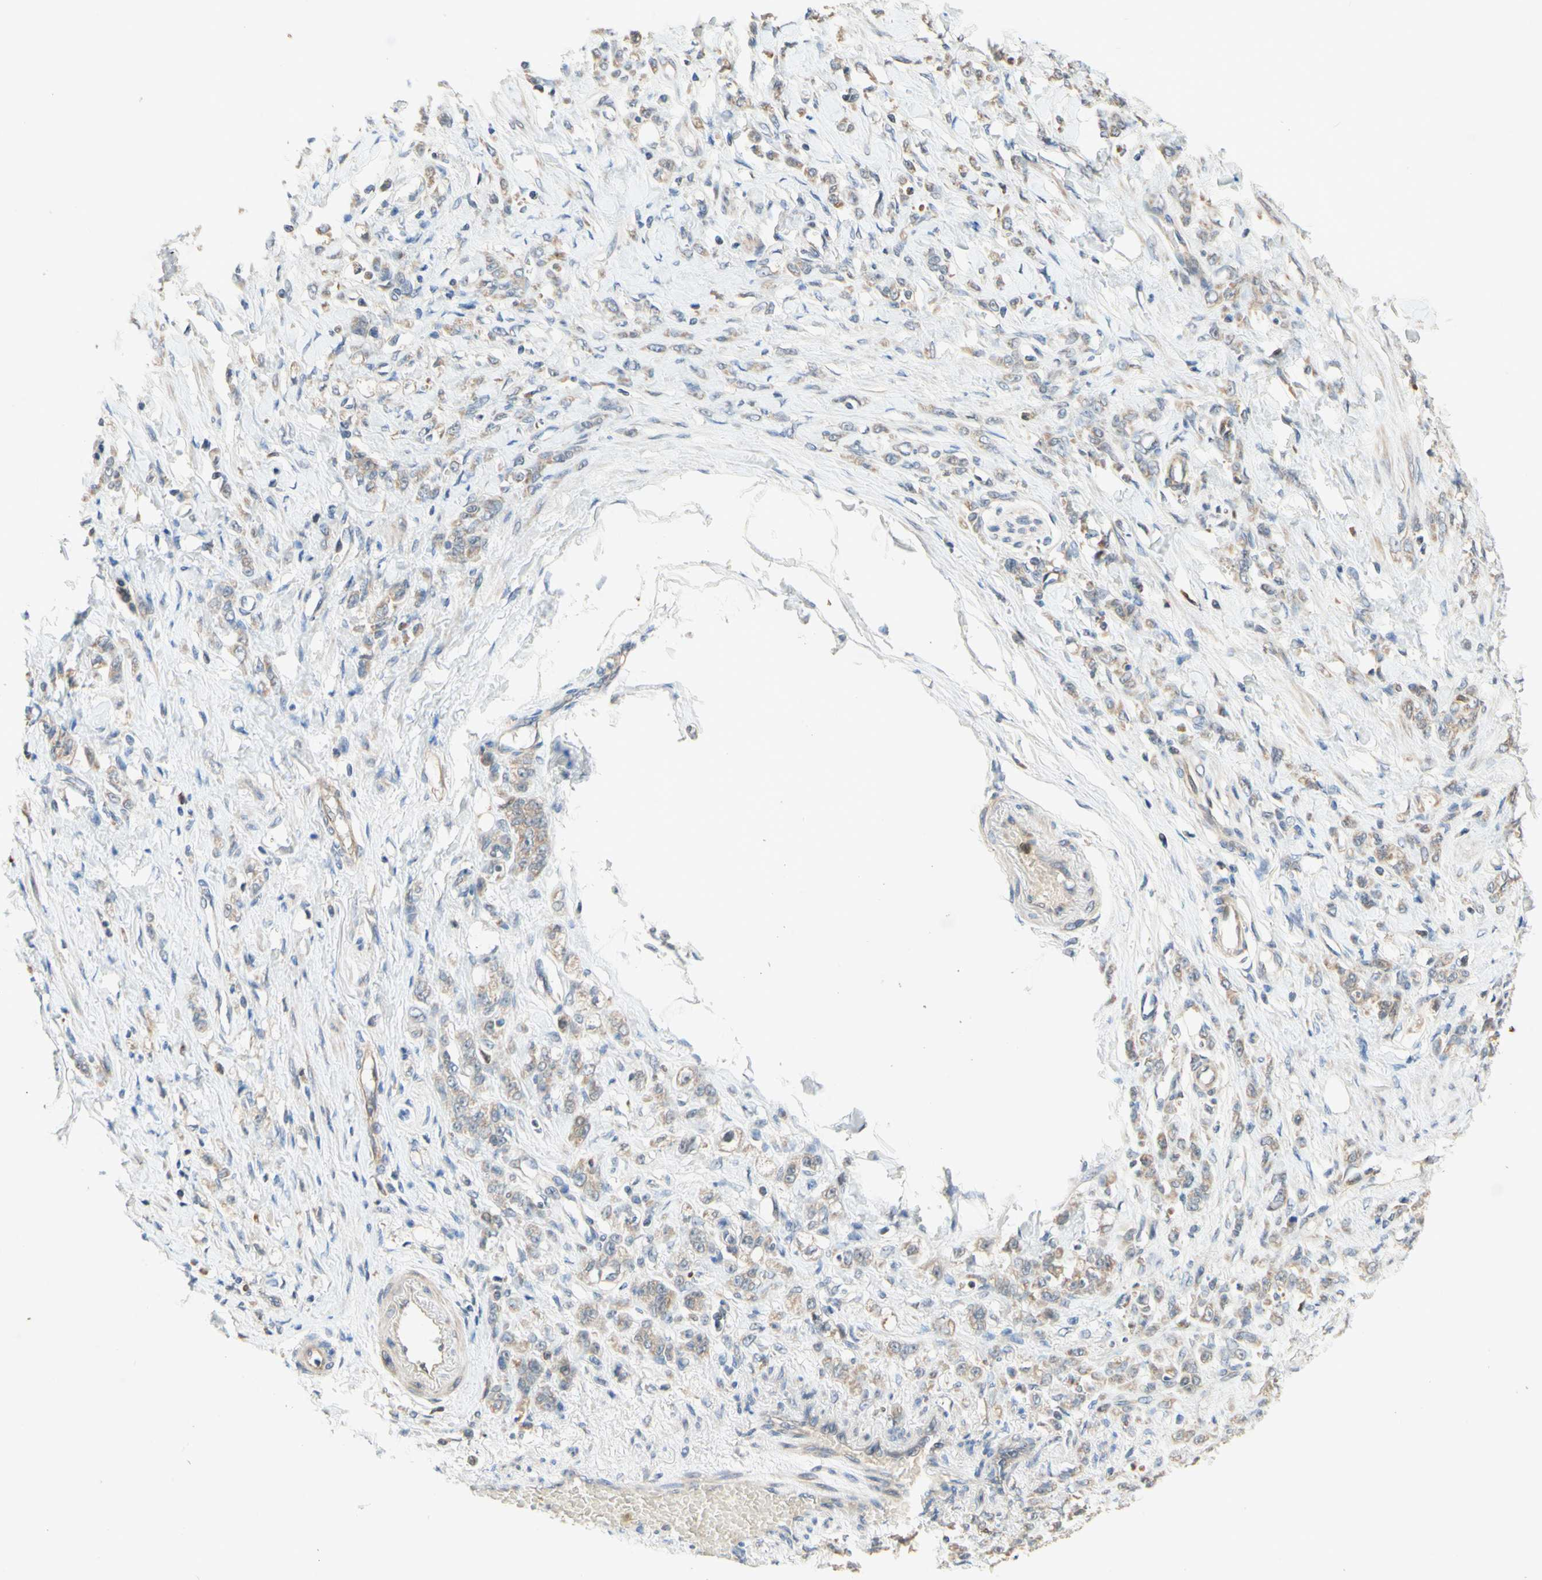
{"staining": {"intensity": "weak", "quantity": ">75%", "location": "cytoplasmic/membranous"}, "tissue": "stomach cancer", "cell_type": "Tumor cells", "image_type": "cancer", "snomed": [{"axis": "morphology", "description": "Adenocarcinoma, NOS"}, {"axis": "topography", "description": "Stomach"}], "caption": "Stomach cancer stained with a protein marker shows weak staining in tumor cells.", "gene": "GATA1", "patient": {"sex": "male", "age": 82}}